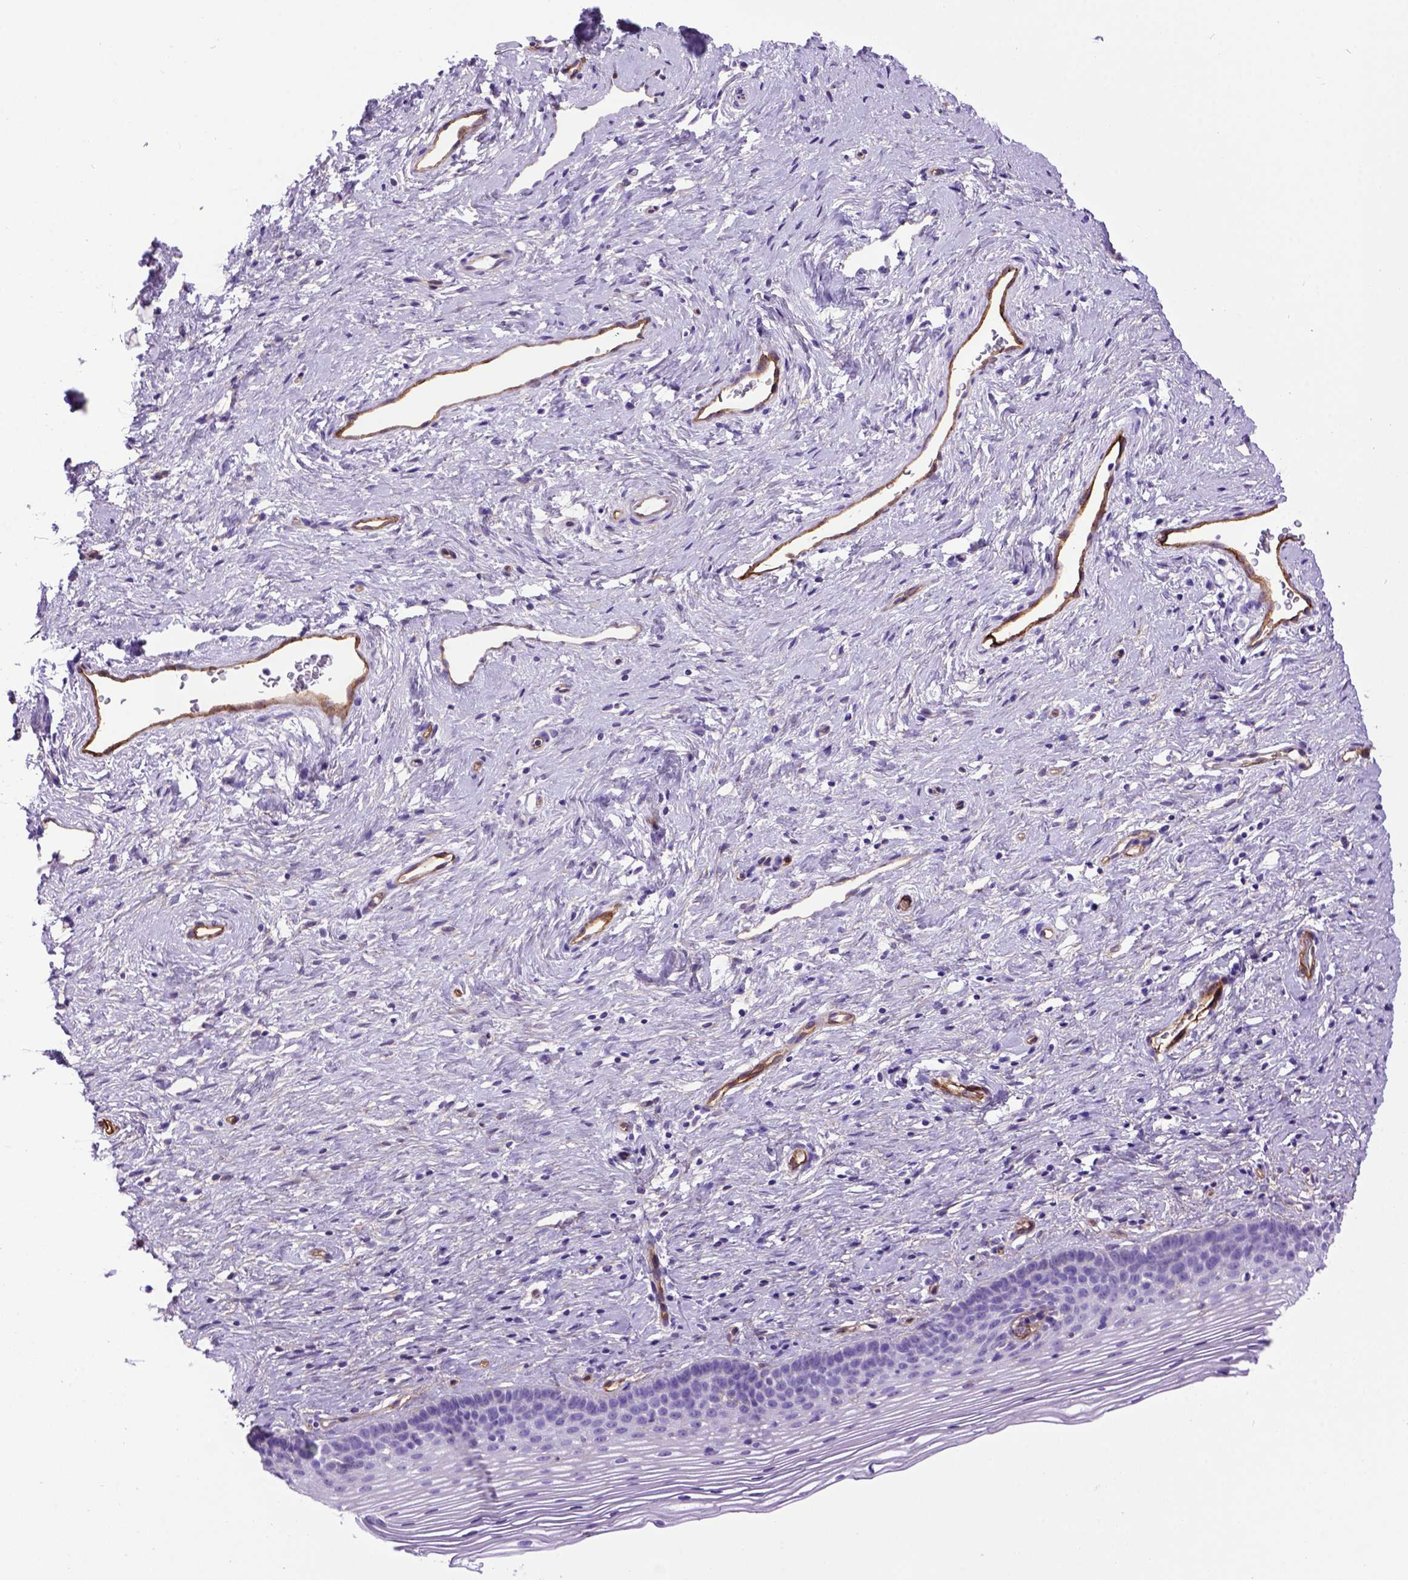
{"staining": {"intensity": "negative", "quantity": "none", "location": "none"}, "tissue": "cervix", "cell_type": "Glandular cells", "image_type": "normal", "snomed": [{"axis": "morphology", "description": "Normal tissue, NOS"}, {"axis": "topography", "description": "Cervix"}], "caption": "Histopathology image shows no significant protein staining in glandular cells of benign cervix. The staining is performed using DAB brown chromogen with nuclei counter-stained in using hematoxylin.", "gene": "ENG", "patient": {"sex": "female", "age": 39}}